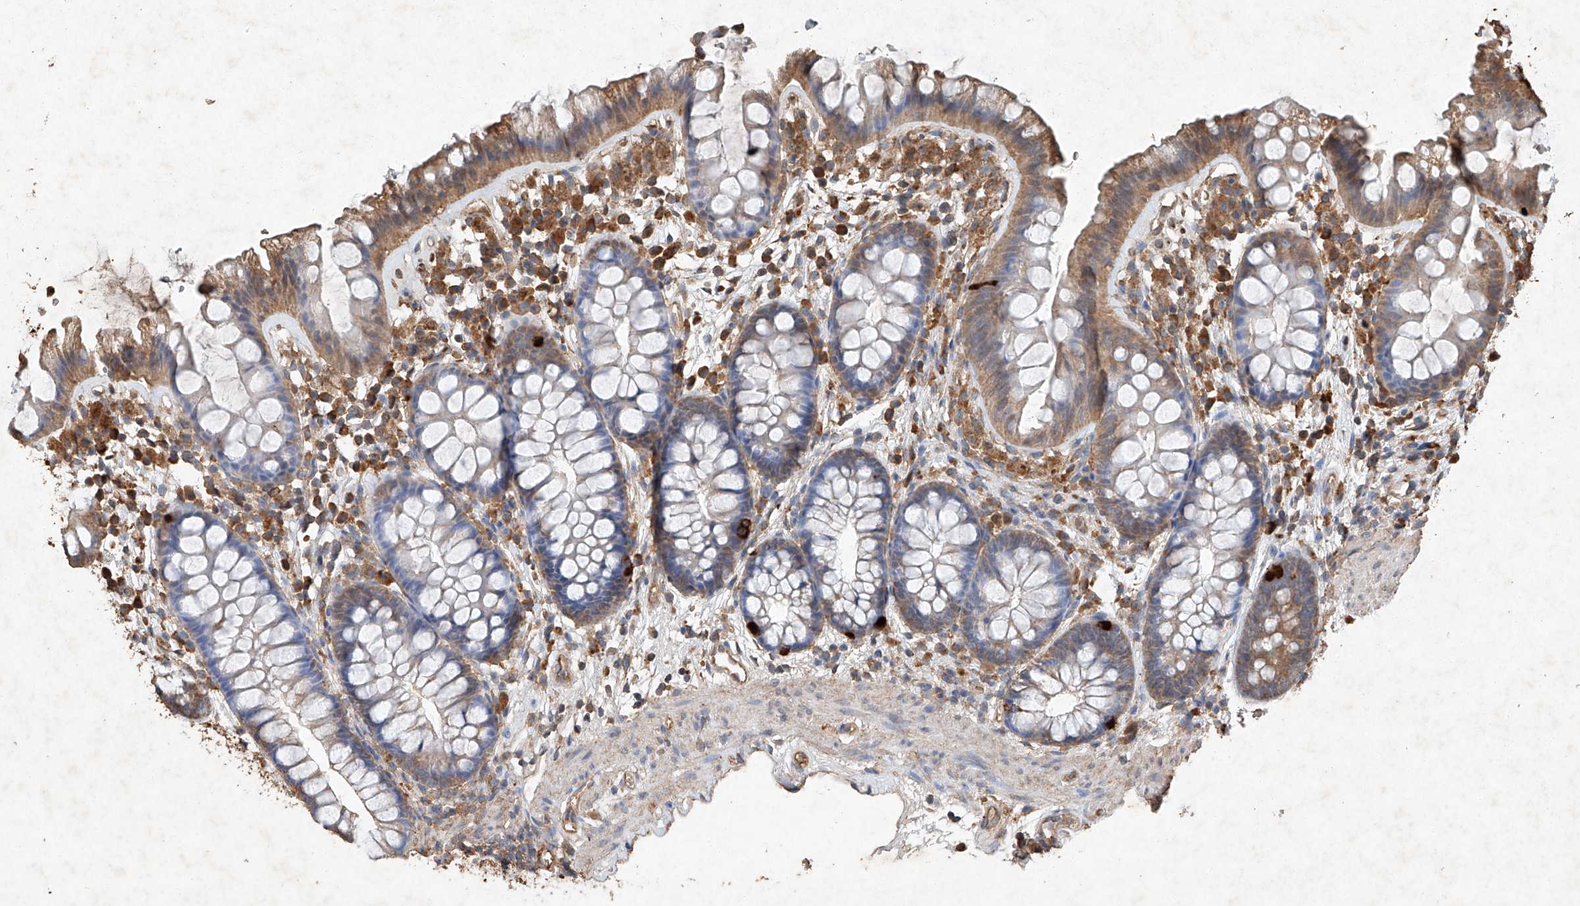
{"staining": {"intensity": "moderate", "quantity": ">75%", "location": "cytoplasmic/membranous"}, "tissue": "colon", "cell_type": "Endothelial cells", "image_type": "normal", "snomed": [{"axis": "morphology", "description": "Normal tissue, NOS"}, {"axis": "topography", "description": "Colon"}], "caption": "A medium amount of moderate cytoplasmic/membranous positivity is present in approximately >75% of endothelial cells in normal colon.", "gene": "STK3", "patient": {"sex": "female", "age": 62}}